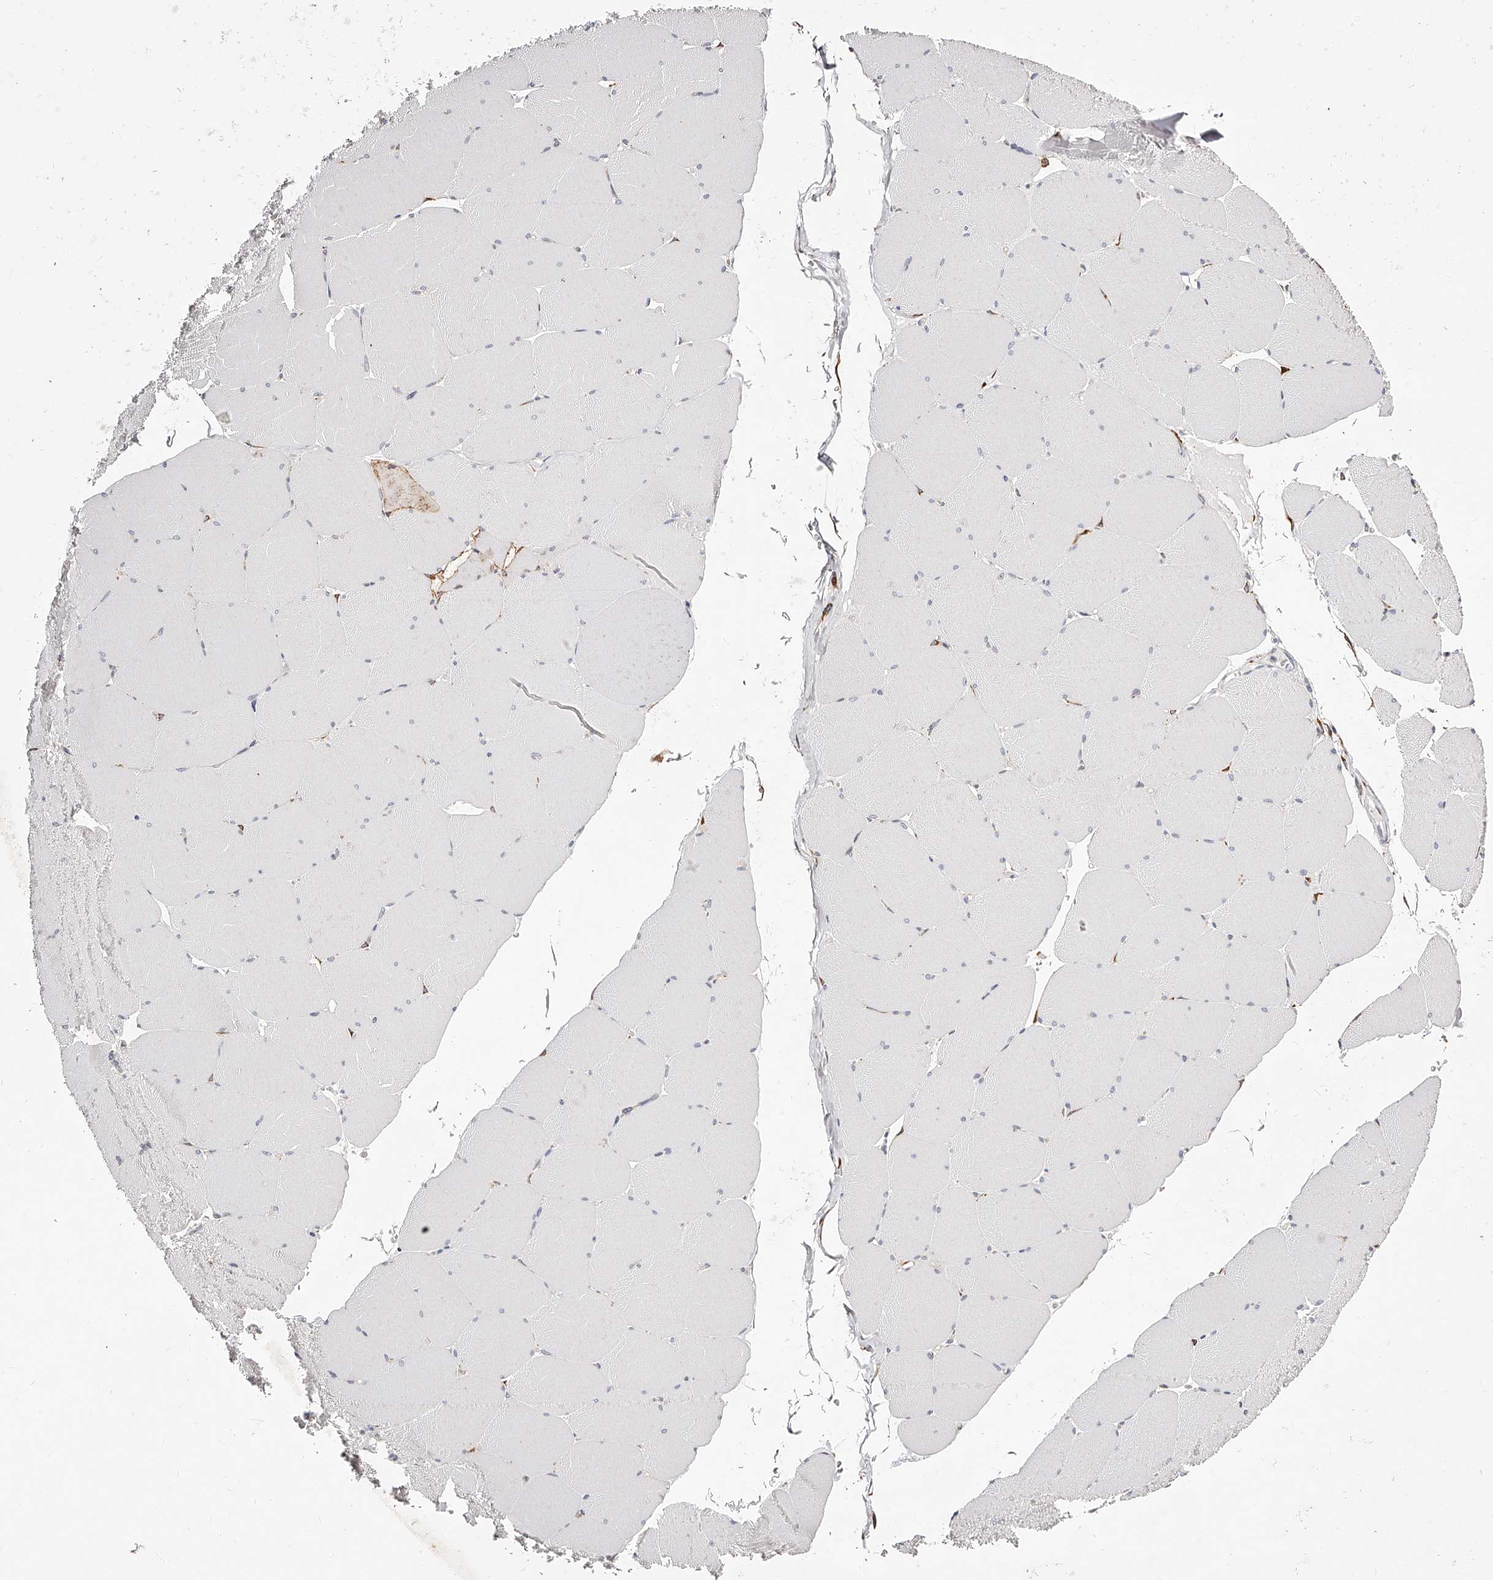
{"staining": {"intensity": "negative", "quantity": "none", "location": "none"}, "tissue": "skeletal muscle", "cell_type": "Myocytes", "image_type": "normal", "snomed": [{"axis": "morphology", "description": "Normal tissue, NOS"}, {"axis": "topography", "description": "Skeletal muscle"}, {"axis": "topography", "description": "Head-Neck"}], "caption": "Protein analysis of benign skeletal muscle displays no significant expression in myocytes. (Stains: DAB immunohistochemistry (IHC) with hematoxylin counter stain, Microscopy: brightfield microscopy at high magnification).", "gene": "CD82", "patient": {"sex": "male", "age": 66}}